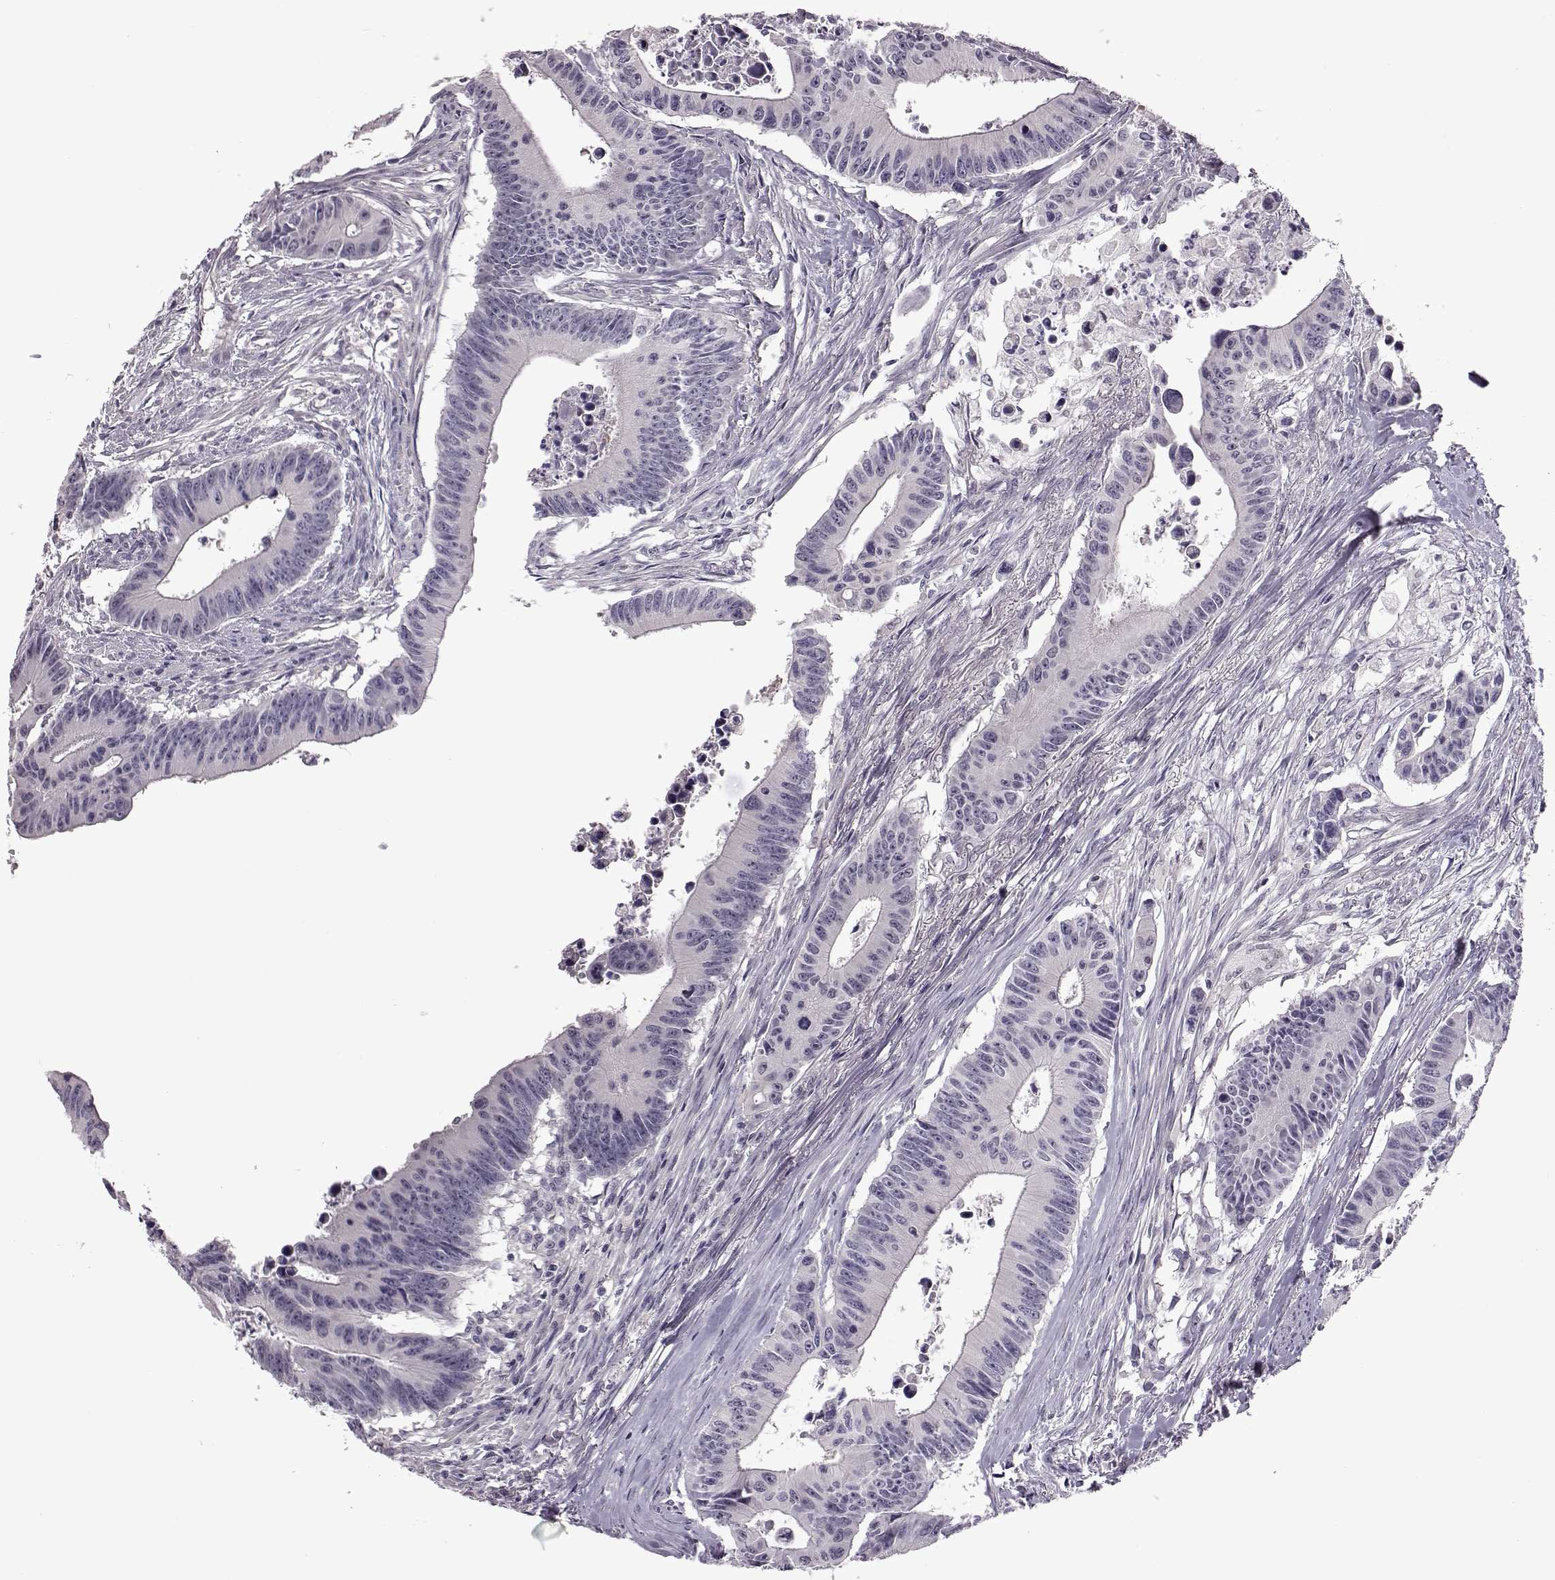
{"staining": {"intensity": "negative", "quantity": "none", "location": "none"}, "tissue": "colorectal cancer", "cell_type": "Tumor cells", "image_type": "cancer", "snomed": [{"axis": "morphology", "description": "Adenocarcinoma, NOS"}, {"axis": "topography", "description": "Colon"}], "caption": "DAB immunohistochemical staining of human colorectal adenocarcinoma demonstrates no significant expression in tumor cells. (DAB immunohistochemistry (IHC) visualized using brightfield microscopy, high magnification).", "gene": "C10orf62", "patient": {"sex": "female", "age": 87}}